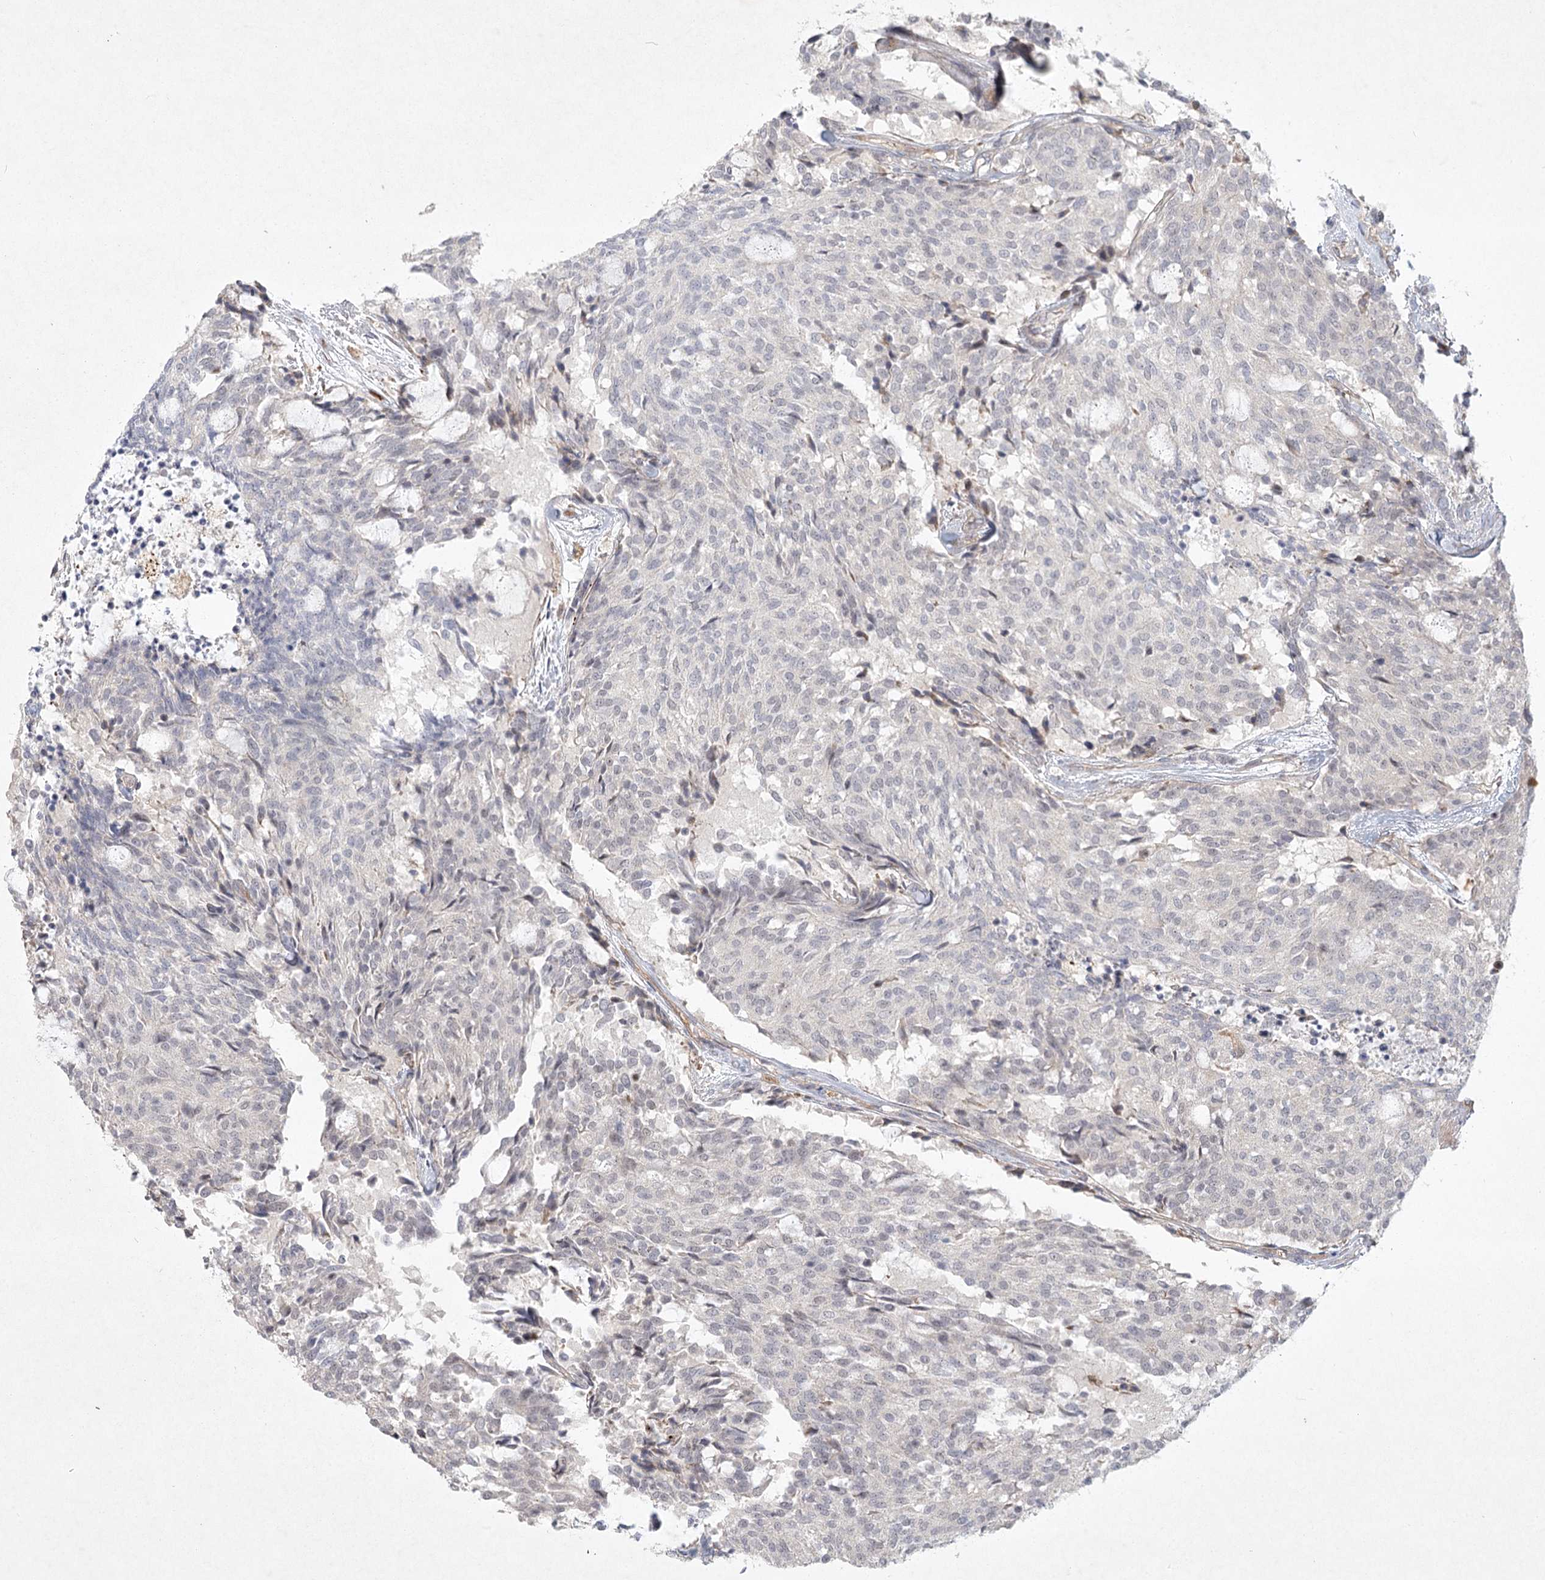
{"staining": {"intensity": "negative", "quantity": "none", "location": "none"}, "tissue": "carcinoid", "cell_type": "Tumor cells", "image_type": "cancer", "snomed": [{"axis": "morphology", "description": "Carcinoid, malignant, NOS"}, {"axis": "topography", "description": "Pancreas"}], "caption": "The histopathology image shows no staining of tumor cells in carcinoid.", "gene": "FAM110C", "patient": {"sex": "female", "age": 54}}